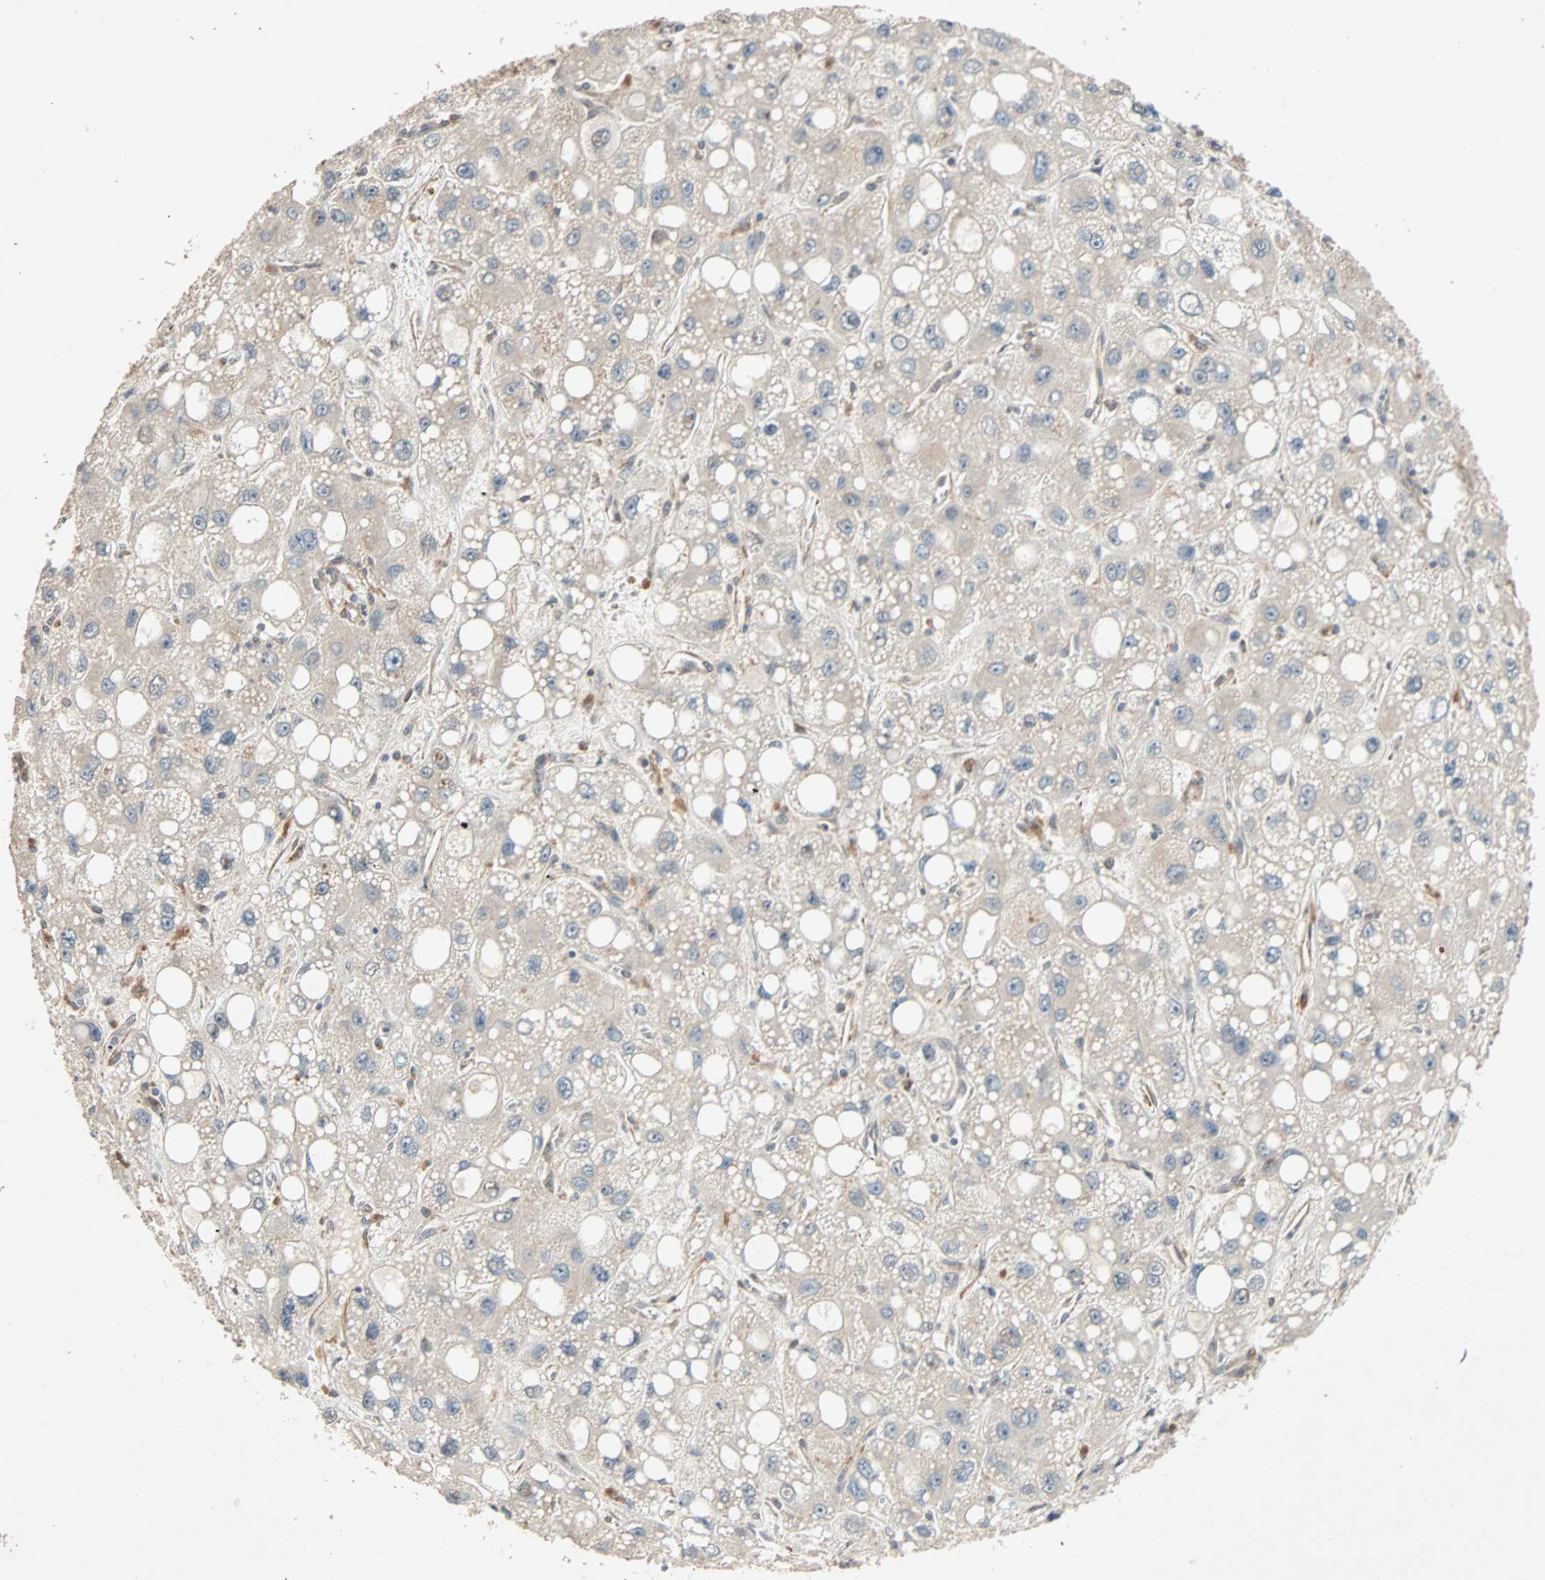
{"staining": {"intensity": "negative", "quantity": "none", "location": "none"}, "tissue": "liver cancer", "cell_type": "Tumor cells", "image_type": "cancer", "snomed": [{"axis": "morphology", "description": "Carcinoma, Hepatocellular, NOS"}, {"axis": "topography", "description": "Liver"}], "caption": "Immunohistochemistry micrograph of liver hepatocellular carcinoma stained for a protein (brown), which shows no expression in tumor cells.", "gene": "QSER1", "patient": {"sex": "male", "age": 55}}